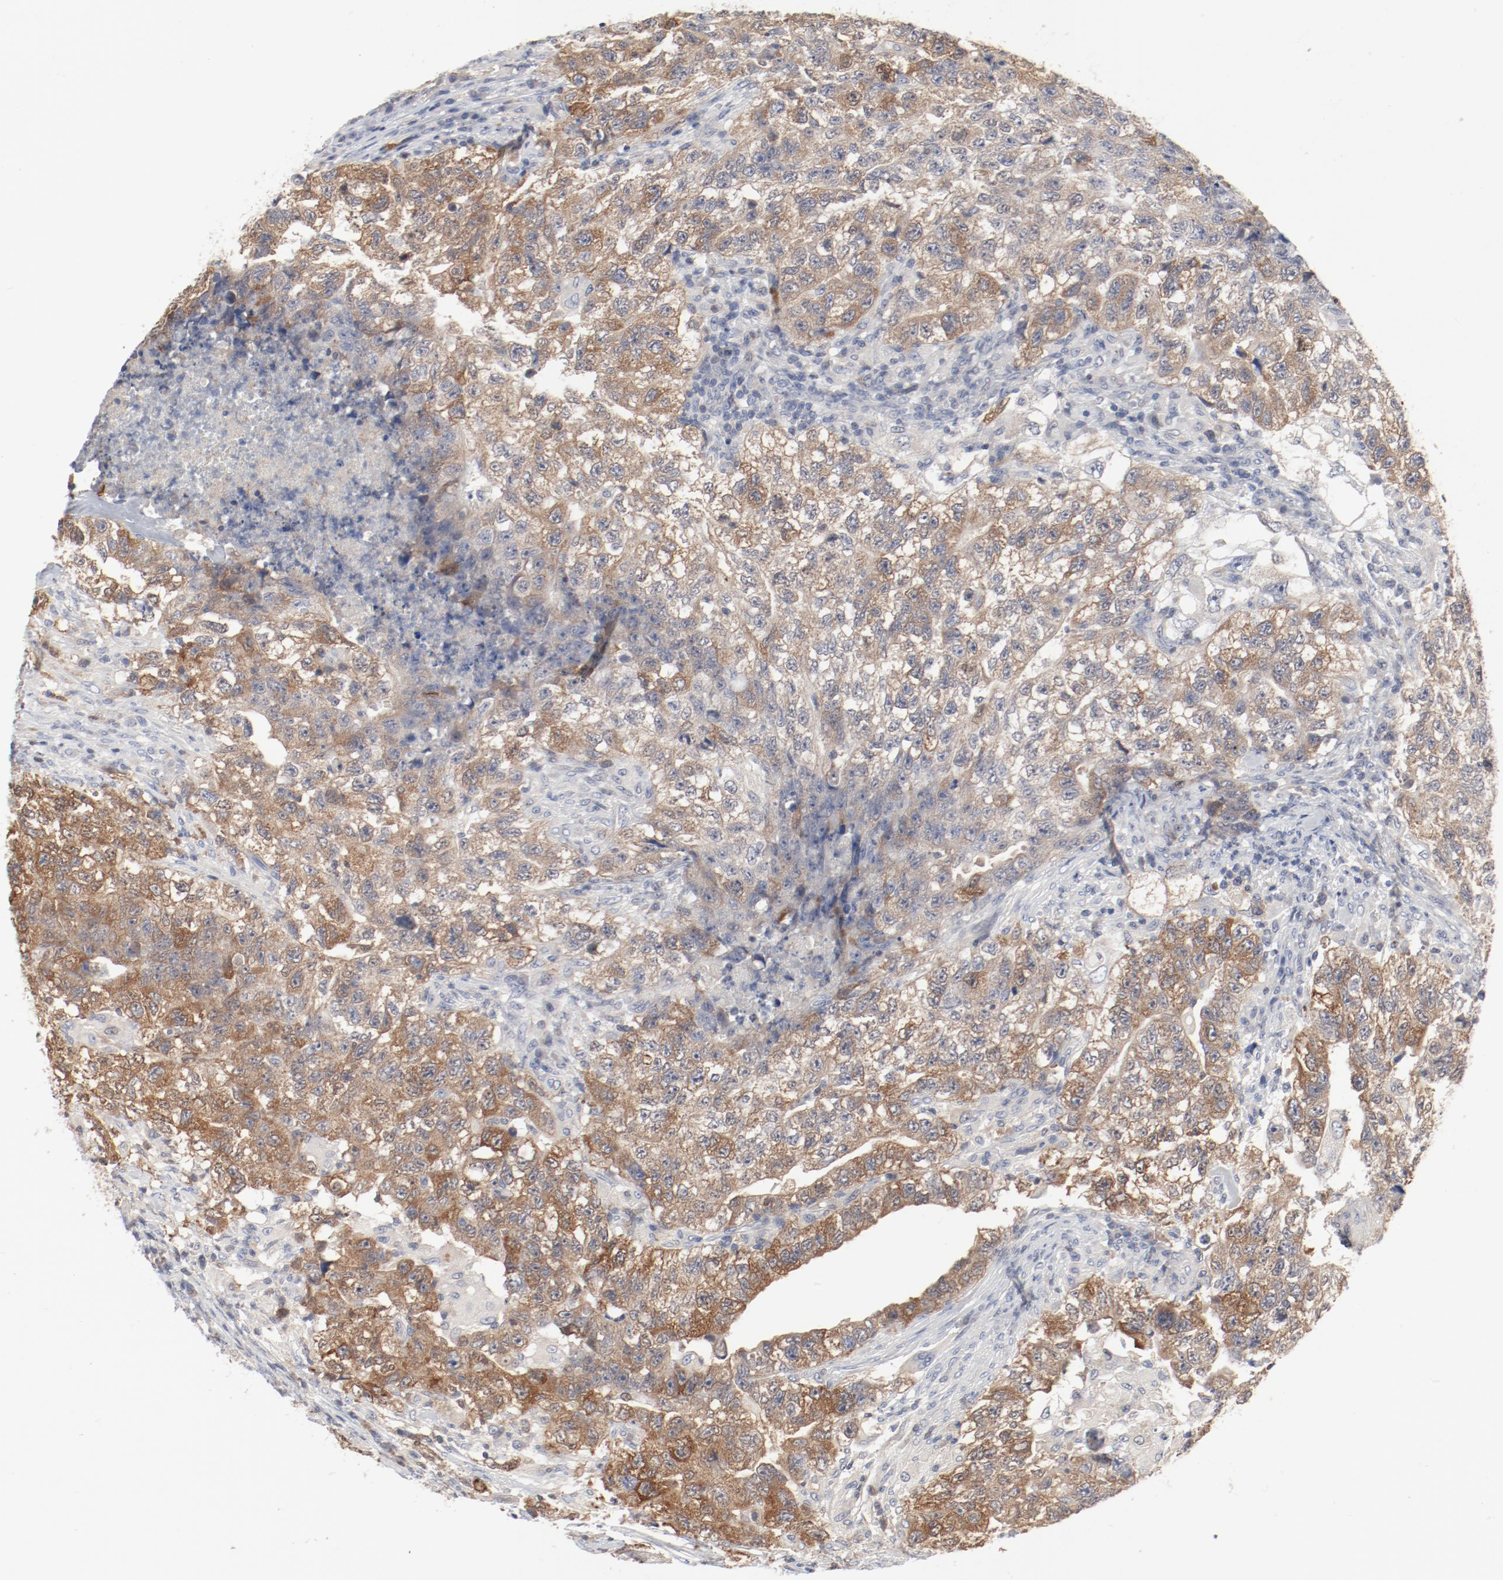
{"staining": {"intensity": "moderate", "quantity": ">75%", "location": "cytoplasmic/membranous"}, "tissue": "testis cancer", "cell_type": "Tumor cells", "image_type": "cancer", "snomed": [{"axis": "morphology", "description": "Carcinoma, Embryonal, NOS"}, {"axis": "topography", "description": "Testis"}], "caption": "This micrograph shows immunohistochemistry staining of testis cancer, with medium moderate cytoplasmic/membranous positivity in about >75% of tumor cells.", "gene": "CDK1", "patient": {"sex": "male", "age": 21}}